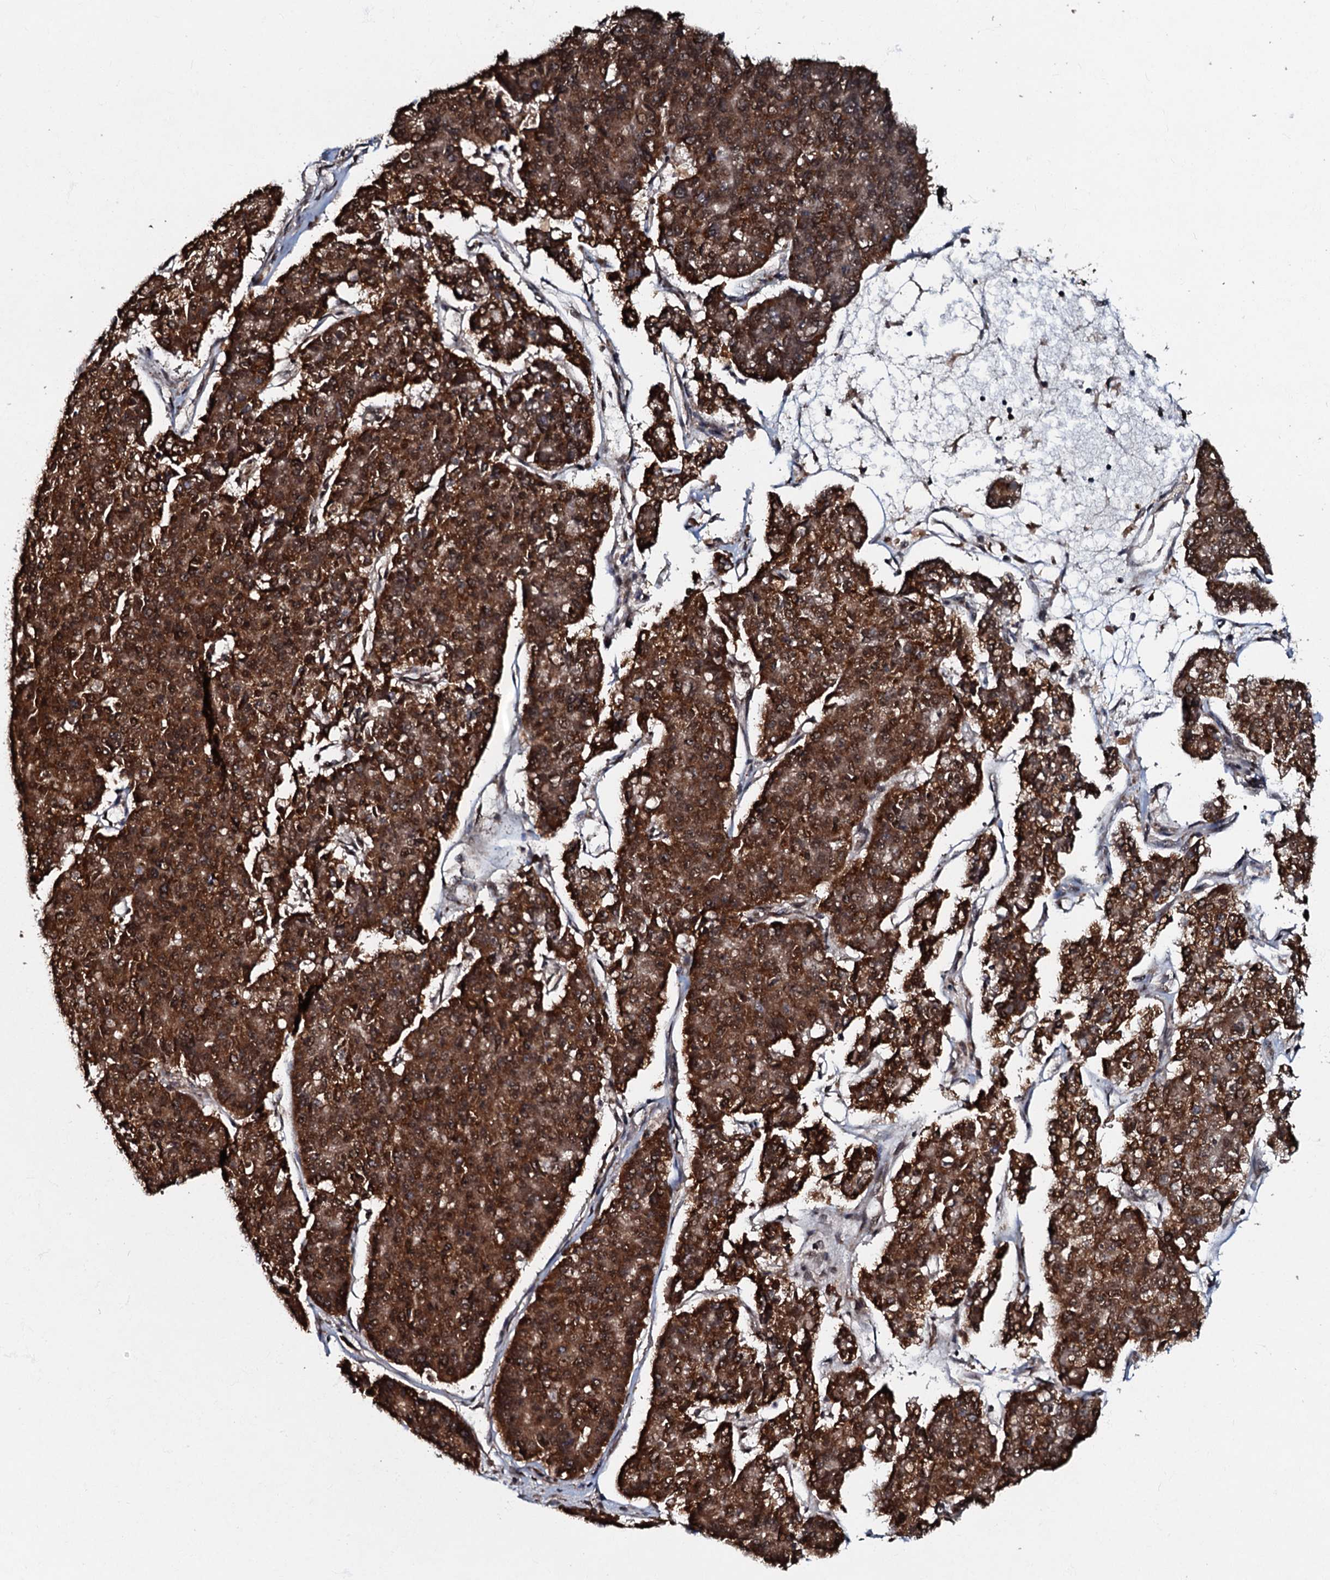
{"staining": {"intensity": "strong", "quantity": ">75%", "location": "cytoplasmic/membranous,nuclear"}, "tissue": "pancreatic cancer", "cell_type": "Tumor cells", "image_type": "cancer", "snomed": [{"axis": "morphology", "description": "Adenocarcinoma, NOS"}, {"axis": "topography", "description": "Pancreas"}], "caption": "DAB (3,3'-diaminobenzidine) immunohistochemical staining of human pancreatic adenocarcinoma demonstrates strong cytoplasmic/membranous and nuclear protein expression in approximately >75% of tumor cells.", "gene": "C18orf32", "patient": {"sex": "male", "age": 50}}